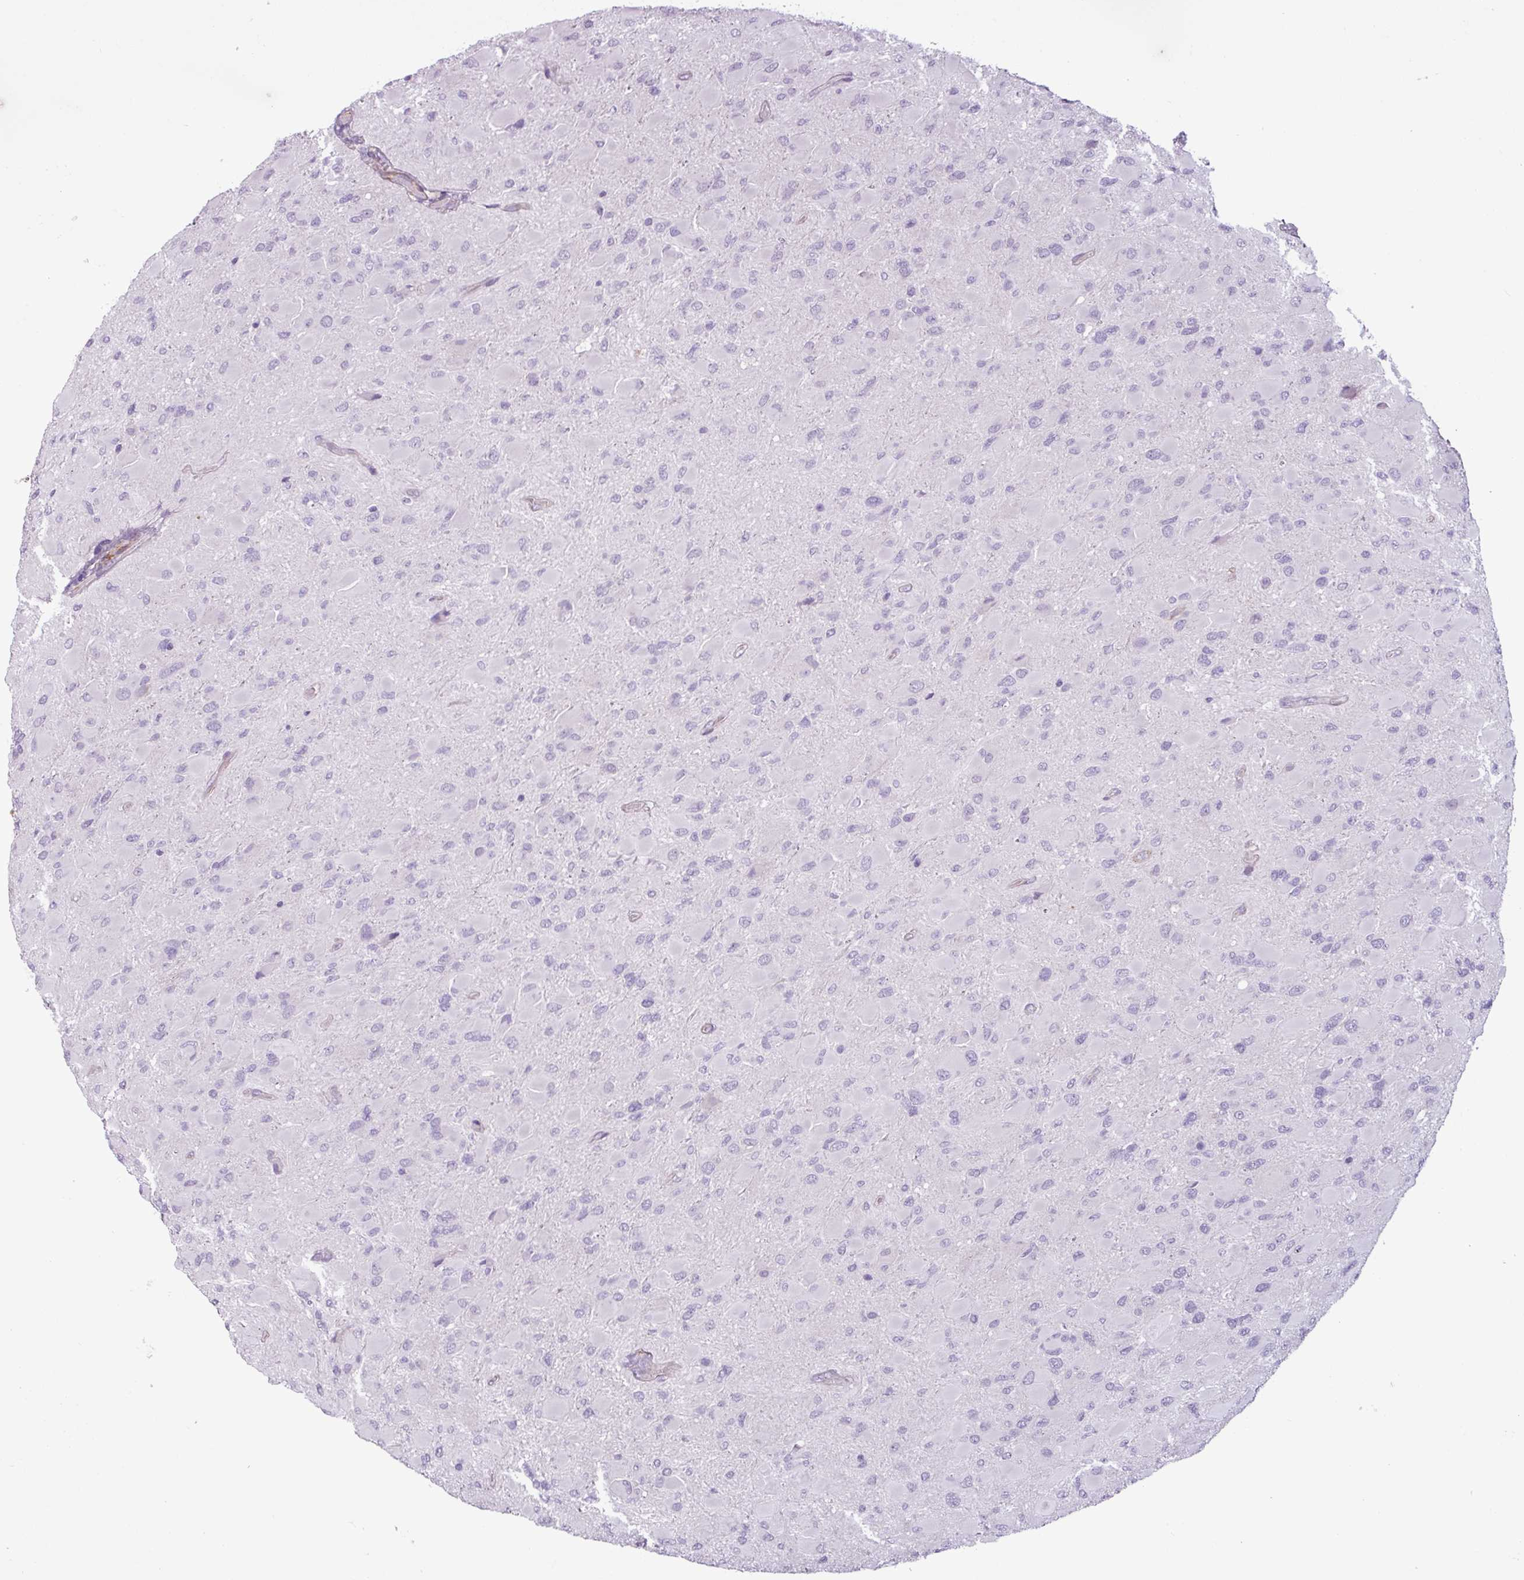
{"staining": {"intensity": "negative", "quantity": "none", "location": "none"}, "tissue": "glioma", "cell_type": "Tumor cells", "image_type": "cancer", "snomed": [{"axis": "morphology", "description": "Glioma, malignant, High grade"}, {"axis": "topography", "description": "Cerebral cortex"}], "caption": "Immunohistochemical staining of human malignant high-grade glioma reveals no significant expression in tumor cells. (Stains: DAB immunohistochemistry with hematoxylin counter stain, Microscopy: brightfield microscopy at high magnification).", "gene": "ATP10A", "patient": {"sex": "female", "age": 36}}